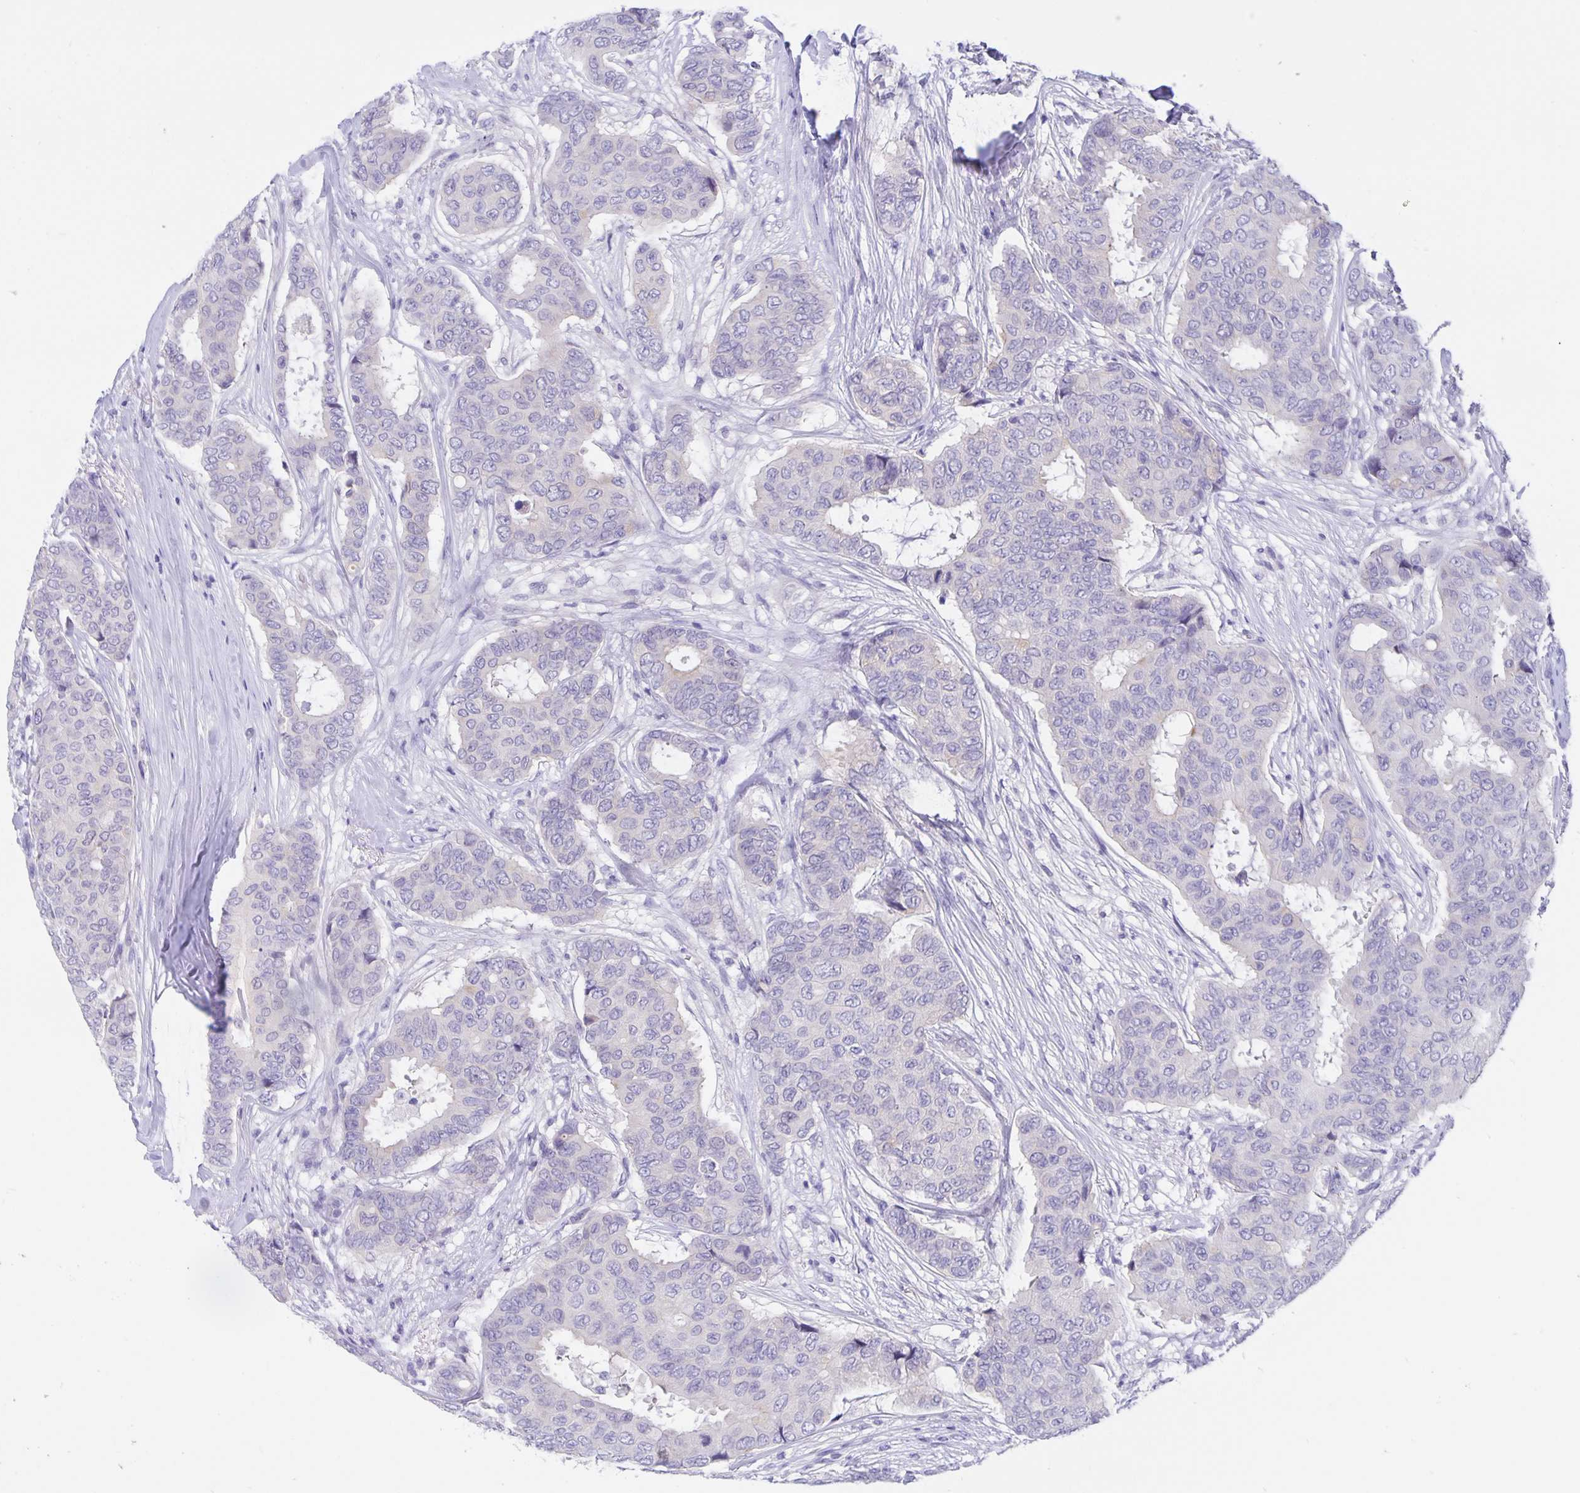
{"staining": {"intensity": "negative", "quantity": "none", "location": "none"}, "tissue": "breast cancer", "cell_type": "Tumor cells", "image_type": "cancer", "snomed": [{"axis": "morphology", "description": "Duct carcinoma"}, {"axis": "topography", "description": "Breast"}], "caption": "Image shows no significant protein staining in tumor cells of breast cancer (invasive ductal carcinoma). Nuclei are stained in blue.", "gene": "ERMN", "patient": {"sex": "female", "age": 75}}